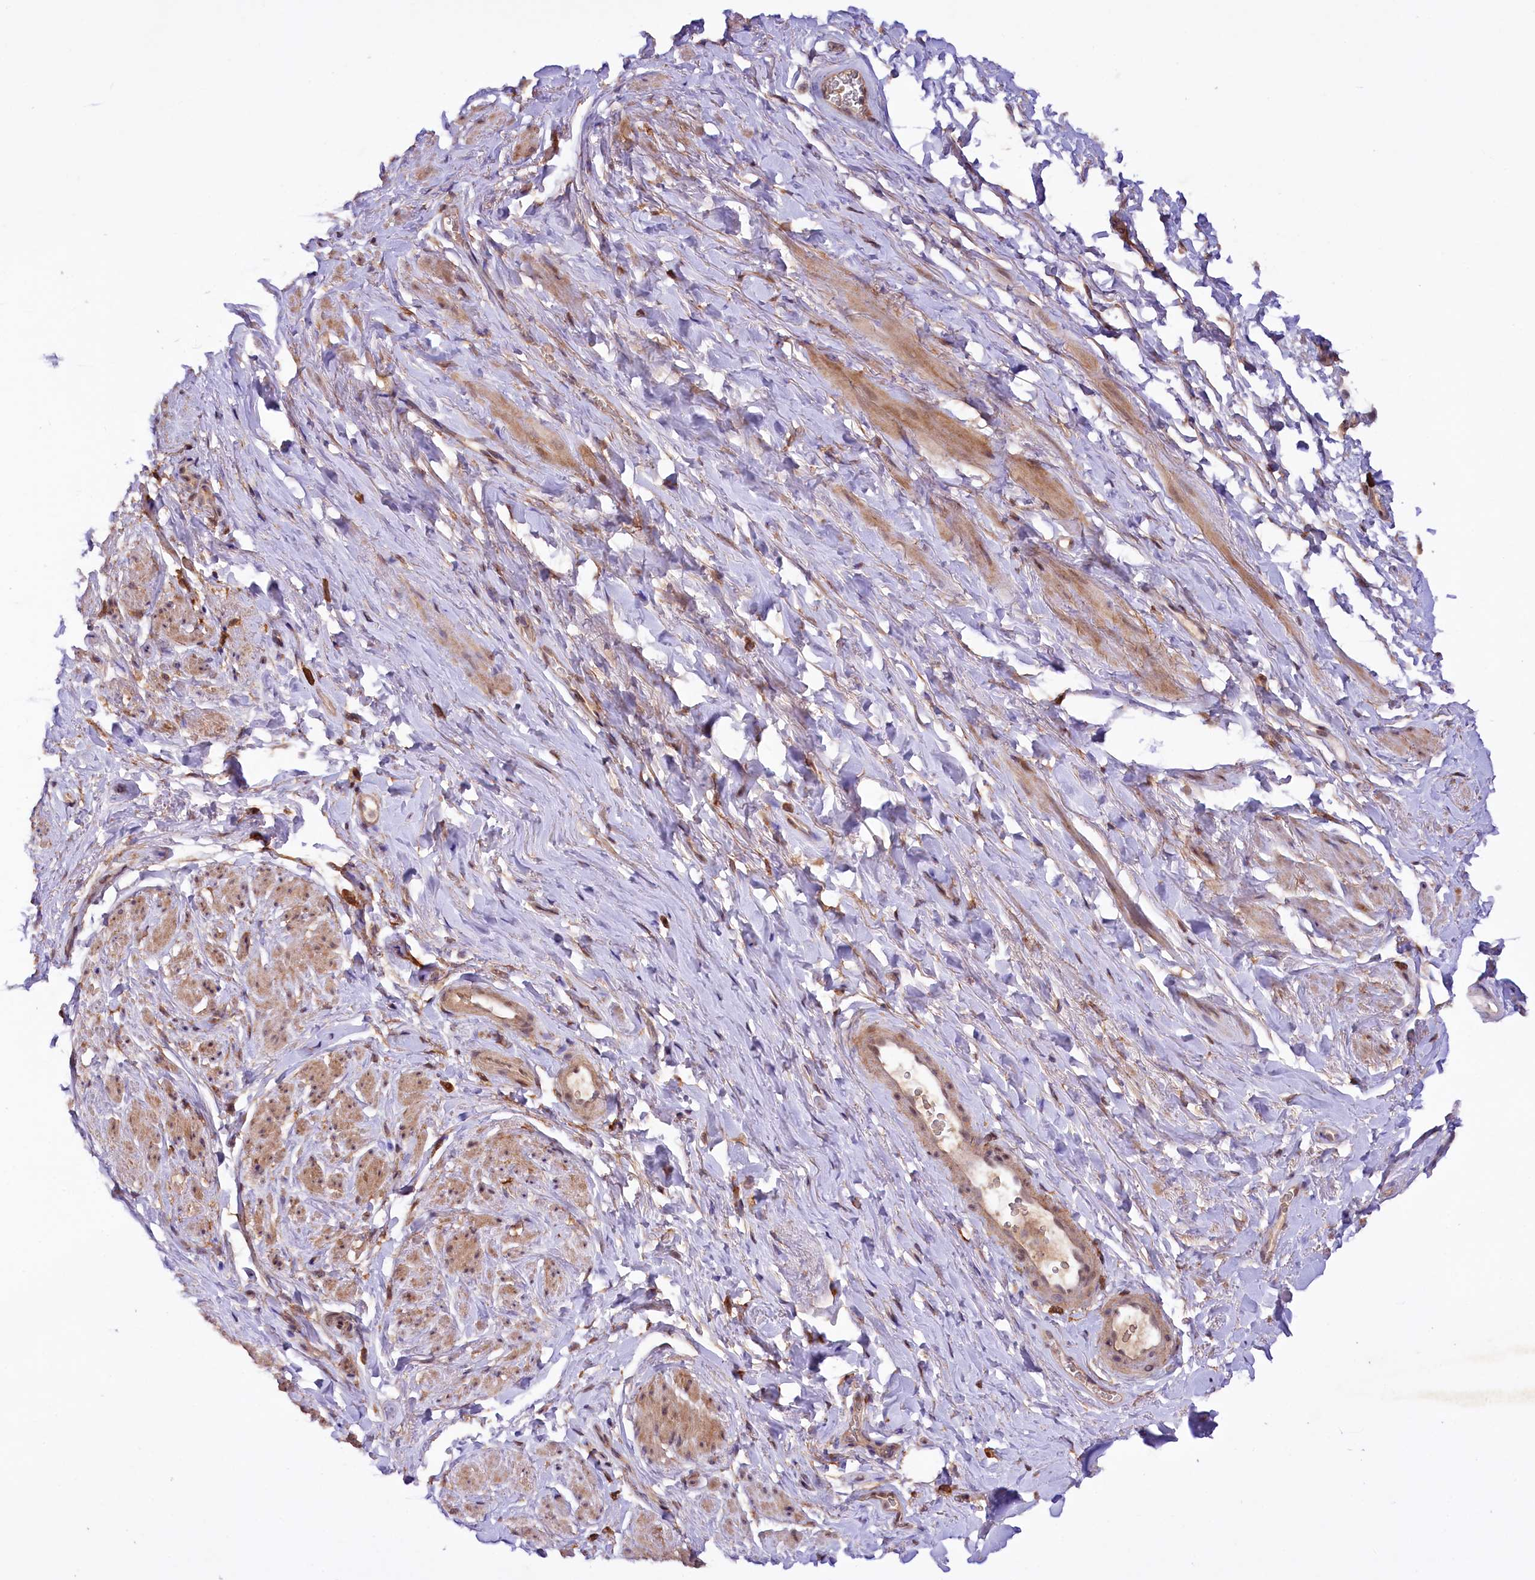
{"staining": {"intensity": "moderate", "quantity": "25%-75%", "location": "cytoplasmic/membranous,nuclear"}, "tissue": "smooth muscle", "cell_type": "Smooth muscle cells", "image_type": "normal", "snomed": [{"axis": "morphology", "description": "Normal tissue, NOS"}, {"axis": "topography", "description": "Smooth muscle"}, {"axis": "topography", "description": "Peripheral nerve tissue"}], "caption": "High-magnification brightfield microscopy of unremarkable smooth muscle stained with DAB (brown) and counterstained with hematoxylin (blue). smooth muscle cells exhibit moderate cytoplasmic/membranous,nuclear staining is present in about25%-75% of cells. The staining is performed using DAB (3,3'-diaminobenzidine) brown chromogen to label protein expression. The nuclei are counter-stained blue using hematoxylin.", "gene": "PHLDB1", "patient": {"sex": "male", "age": 69}}